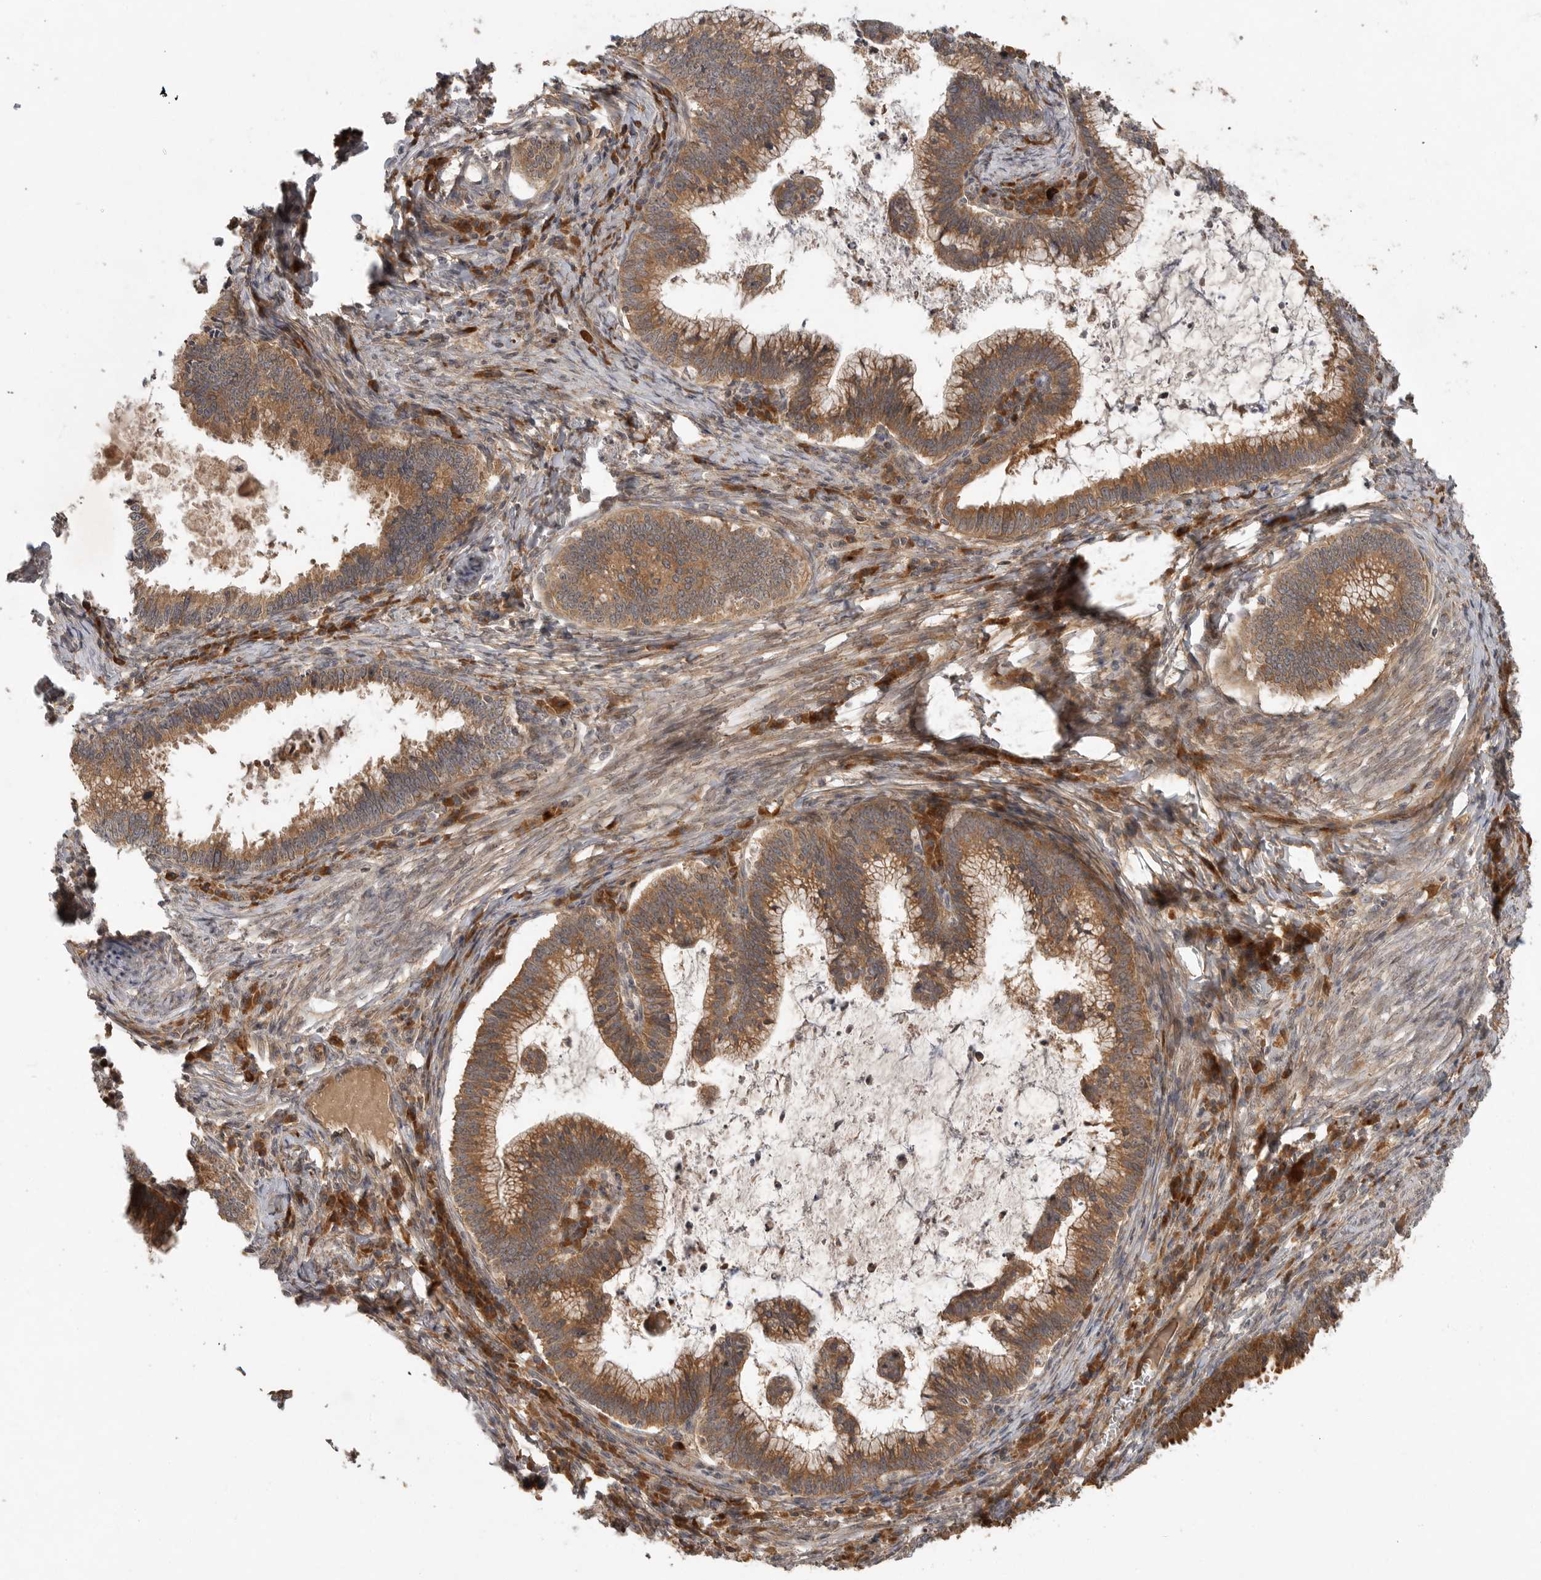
{"staining": {"intensity": "moderate", "quantity": ">75%", "location": "cytoplasmic/membranous"}, "tissue": "cervical cancer", "cell_type": "Tumor cells", "image_type": "cancer", "snomed": [{"axis": "morphology", "description": "Adenocarcinoma, NOS"}, {"axis": "topography", "description": "Cervix"}], "caption": "Human cervical adenocarcinoma stained with a protein marker exhibits moderate staining in tumor cells.", "gene": "OSBPL9", "patient": {"sex": "female", "age": 36}}